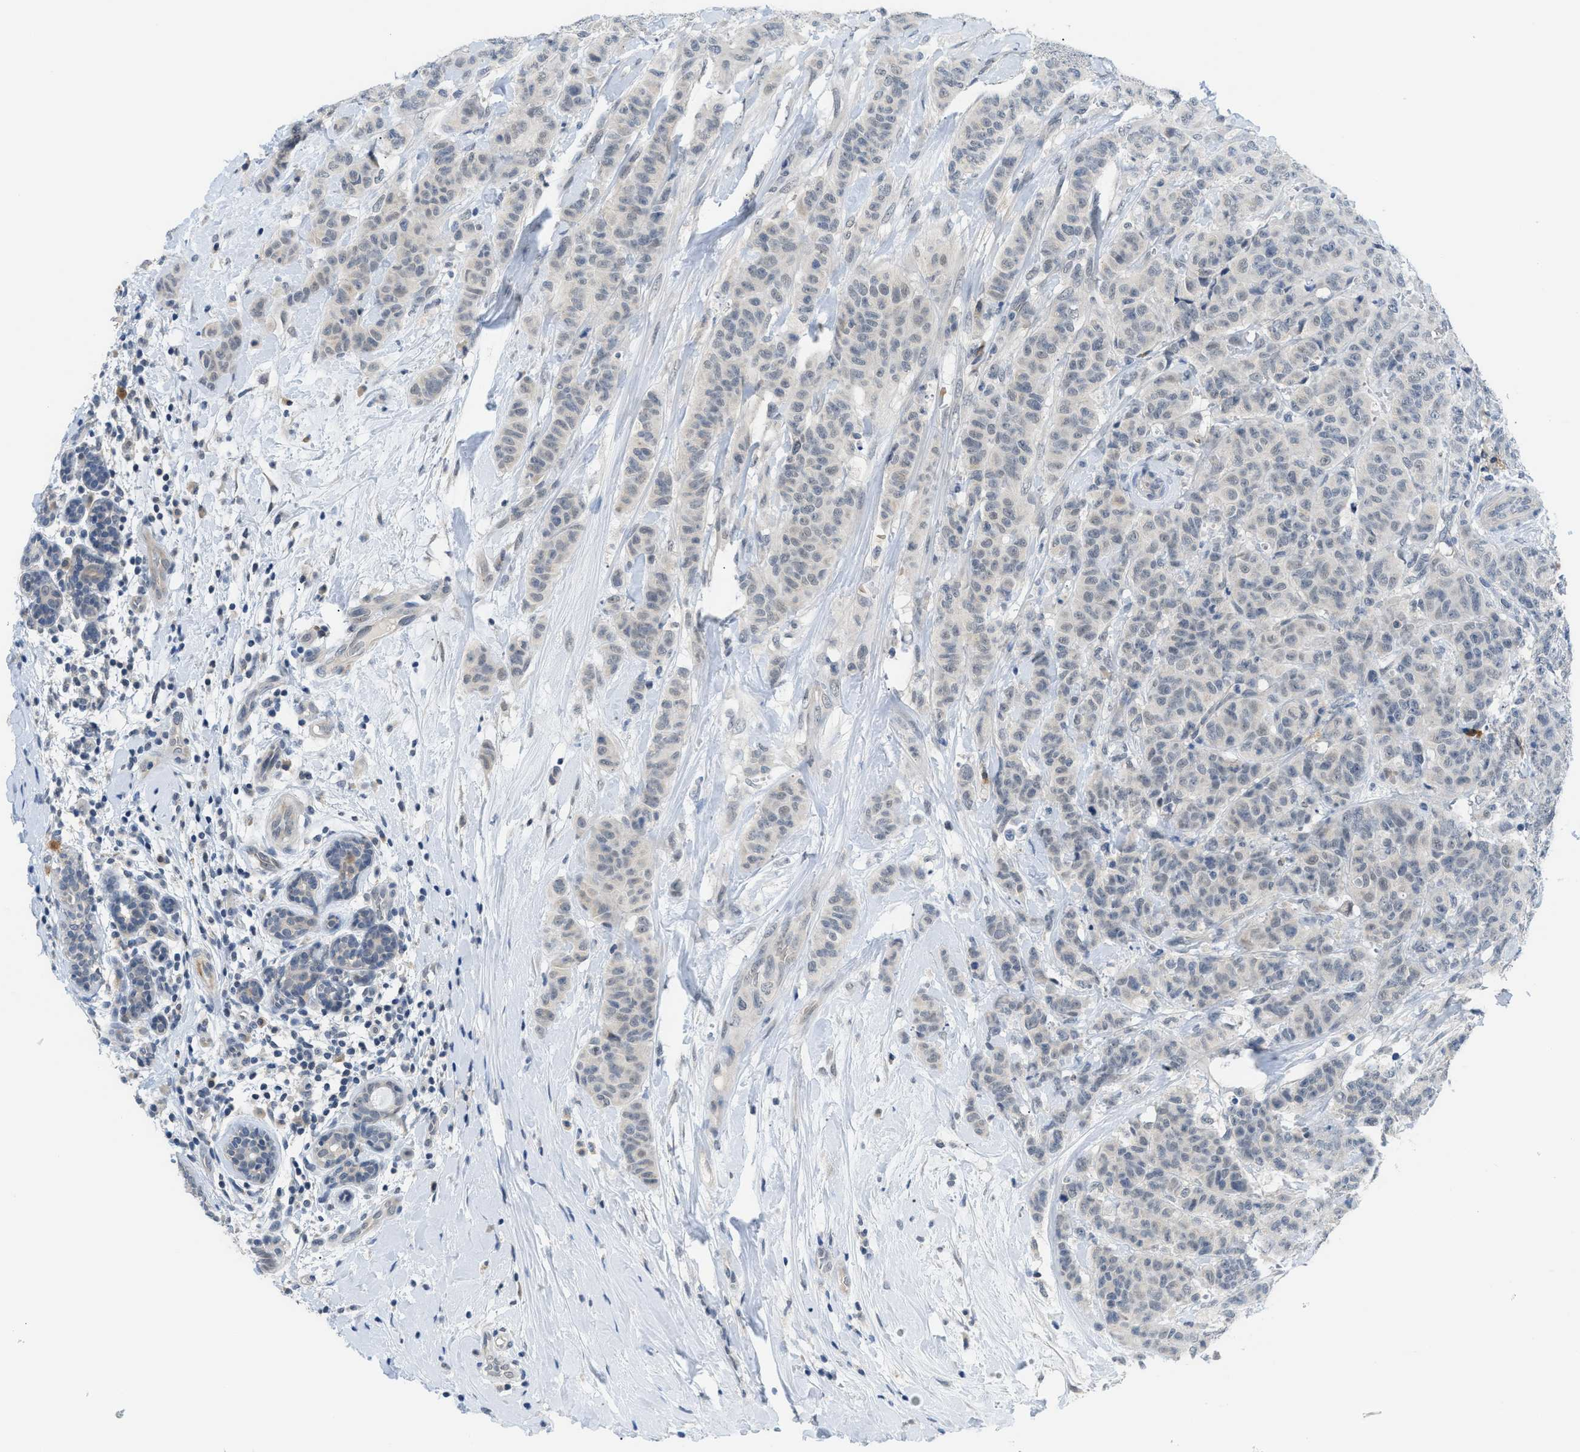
{"staining": {"intensity": "negative", "quantity": "none", "location": "none"}, "tissue": "breast cancer", "cell_type": "Tumor cells", "image_type": "cancer", "snomed": [{"axis": "morphology", "description": "Normal tissue, NOS"}, {"axis": "morphology", "description": "Duct carcinoma"}, {"axis": "topography", "description": "Breast"}], "caption": "An immunohistochemistry histopathology image of breast cancer is shown. There is no staining in tumor cells of breast cancer. The staining is performed using DAB (3,3'-diaminobenzidine) brown chromogen with nuclei counter-stained in using hematoxylin.", "gene": "PSAT1", "patient": {"sex": "female", "age": 40}}